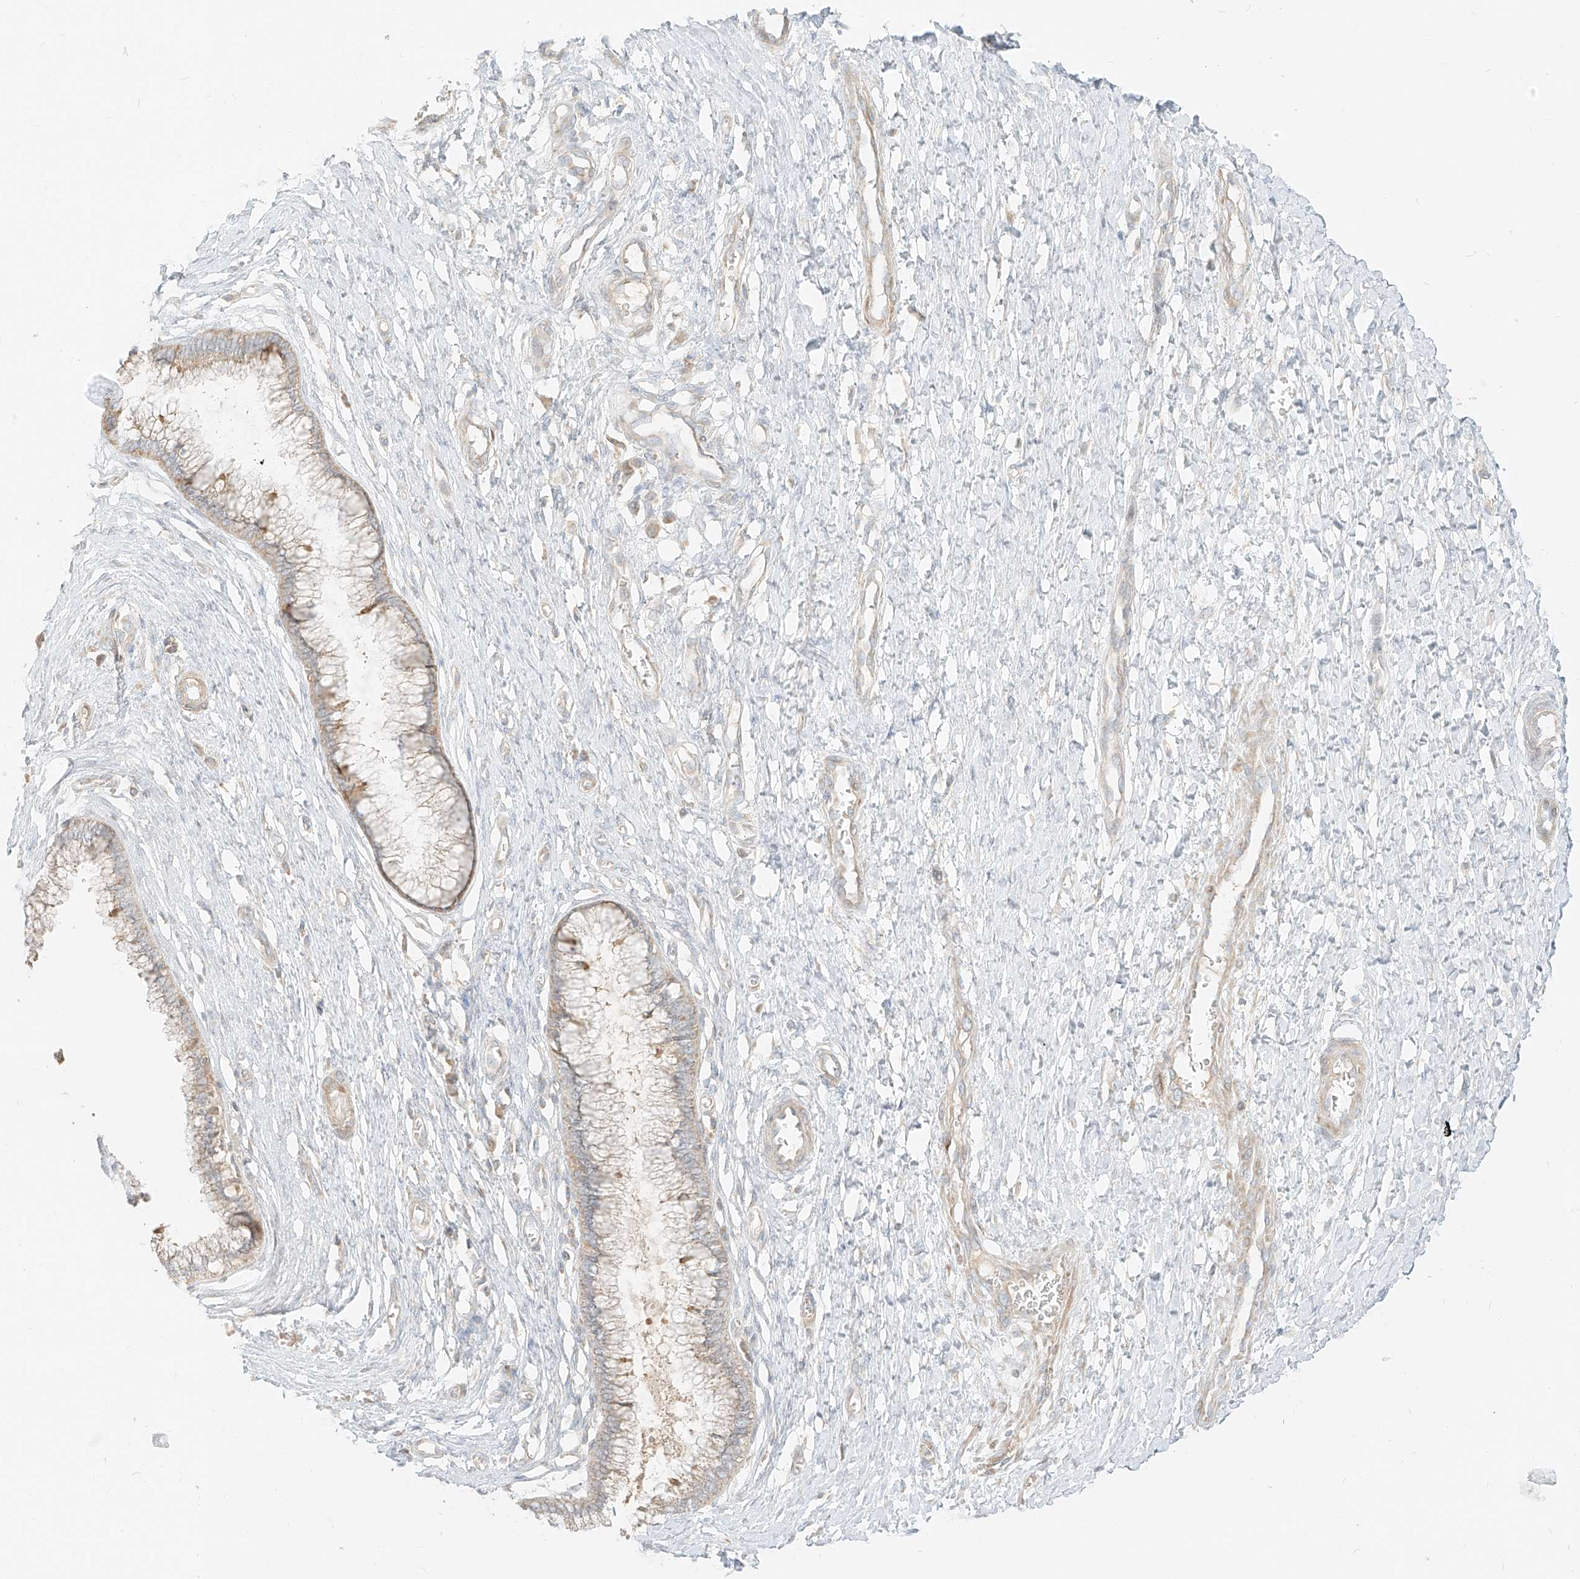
{"staining": {"intensity": "weak", "quantity": "<25%", "location": "cytoplasmic/membranous"}, "tissue": "cervix", "cell_type": "Glandular cells", "image_type": "normal", "snomed": [{"axis": "morphology", "description": "Normal tissue, NOS"}, {"axis": "topography", "description": "Cervix"}], "caption": "DAB (3,3'-diaminobenzidine) immunohistochemical staining of unremarkable cervix shows no significant staining in glandular cells. (DAB (3,3'-diaminobenzidine) immunohistochemistry, high magnification).", "gene": "ZIM3", "patient": {"sex": "female", "age": 55}}